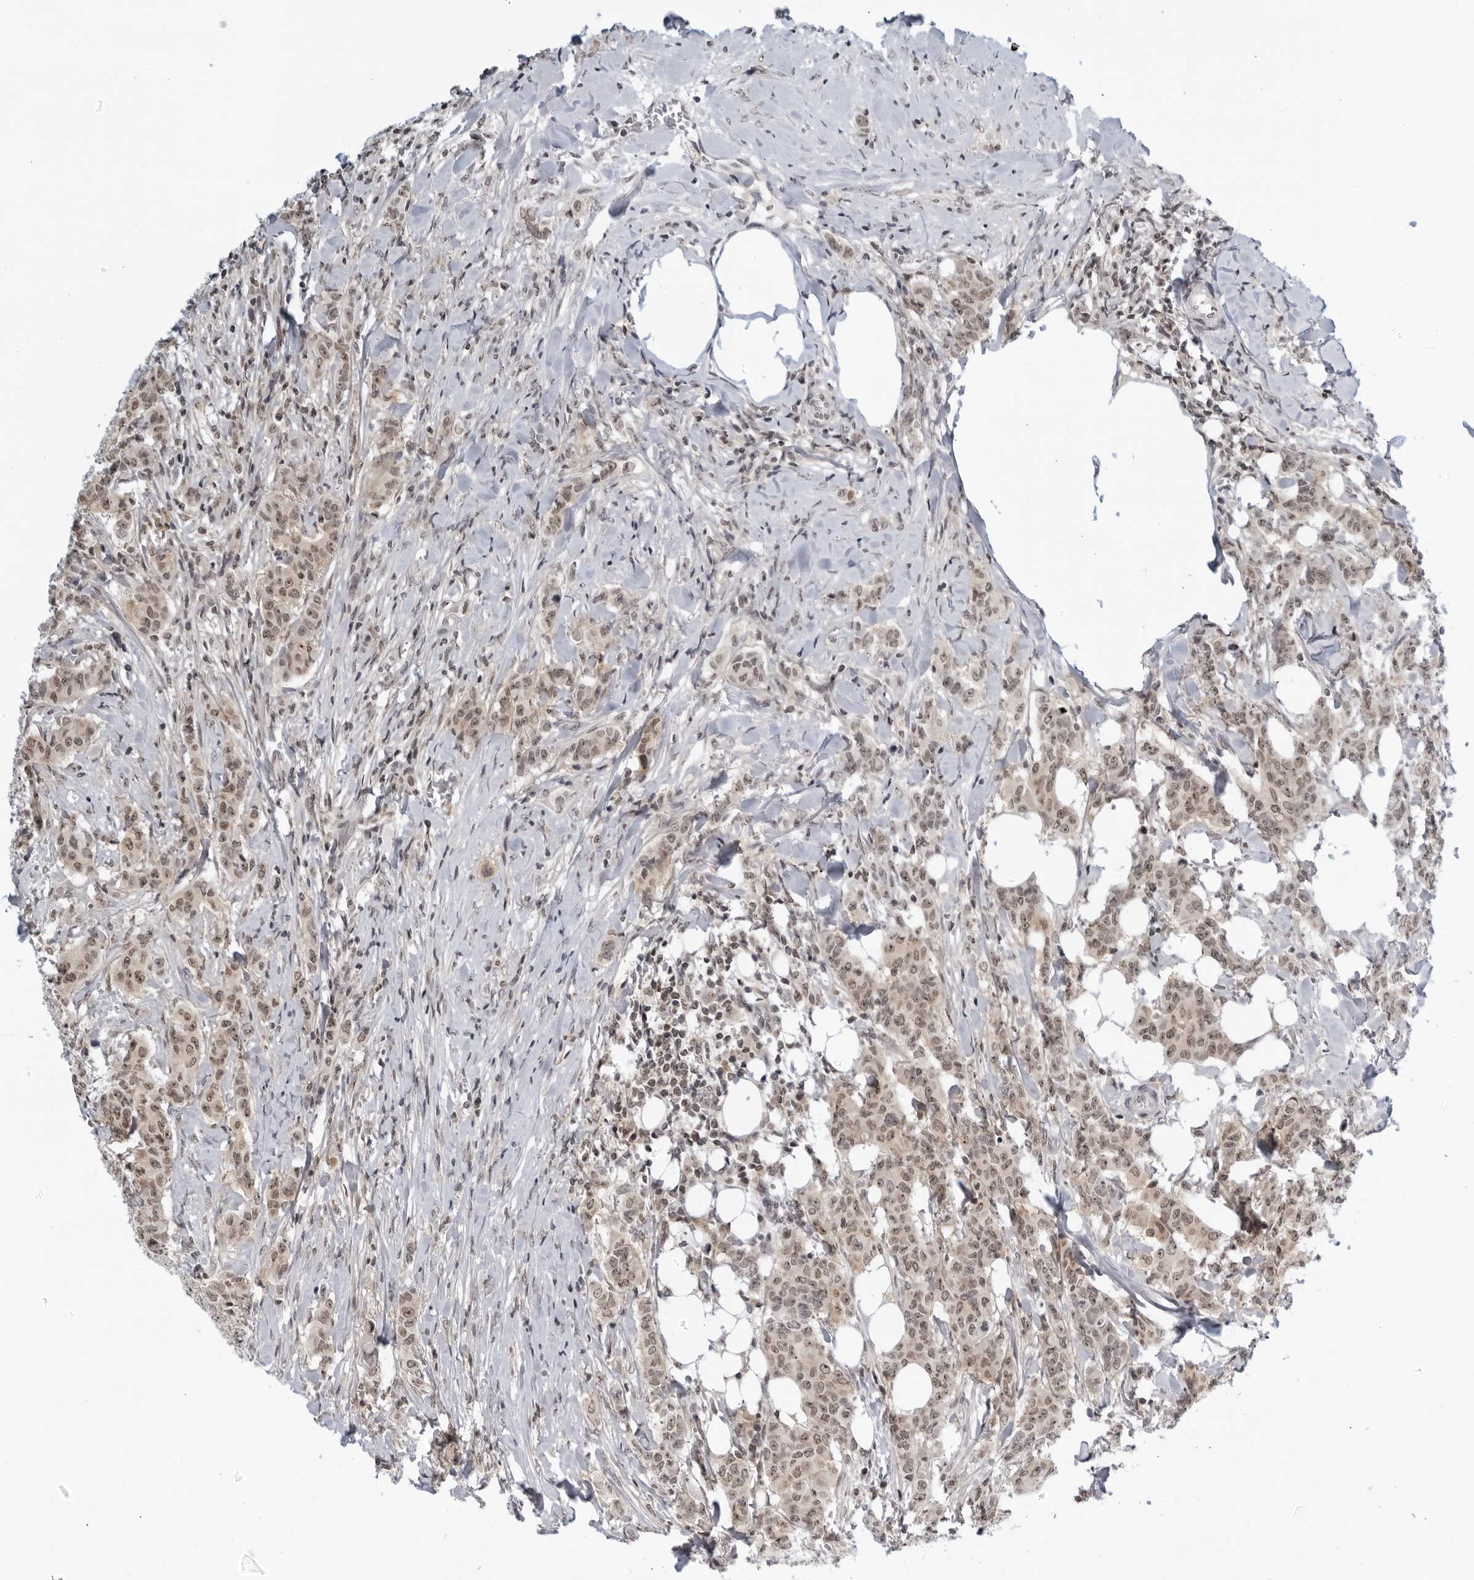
{"staining": {"intensity": "moderate", "quantity": ">75%", "location": "nuclear"}, "tissue": "breast cancer", "cell_type": "Tumor cells", "image_type": "cancer", "snomed": [{"axis": "morphology", "description": "Duct carcinoma"}, {"axis": "topography", "description": "Breast"}], "caption": "Moderate nuclear positivity is appreciated in about >75% of tumor cells in breast cancer (intraductal carcinoma).", "gene": "CC2D1B", "patient": {"sex": "female", "age": 40}}